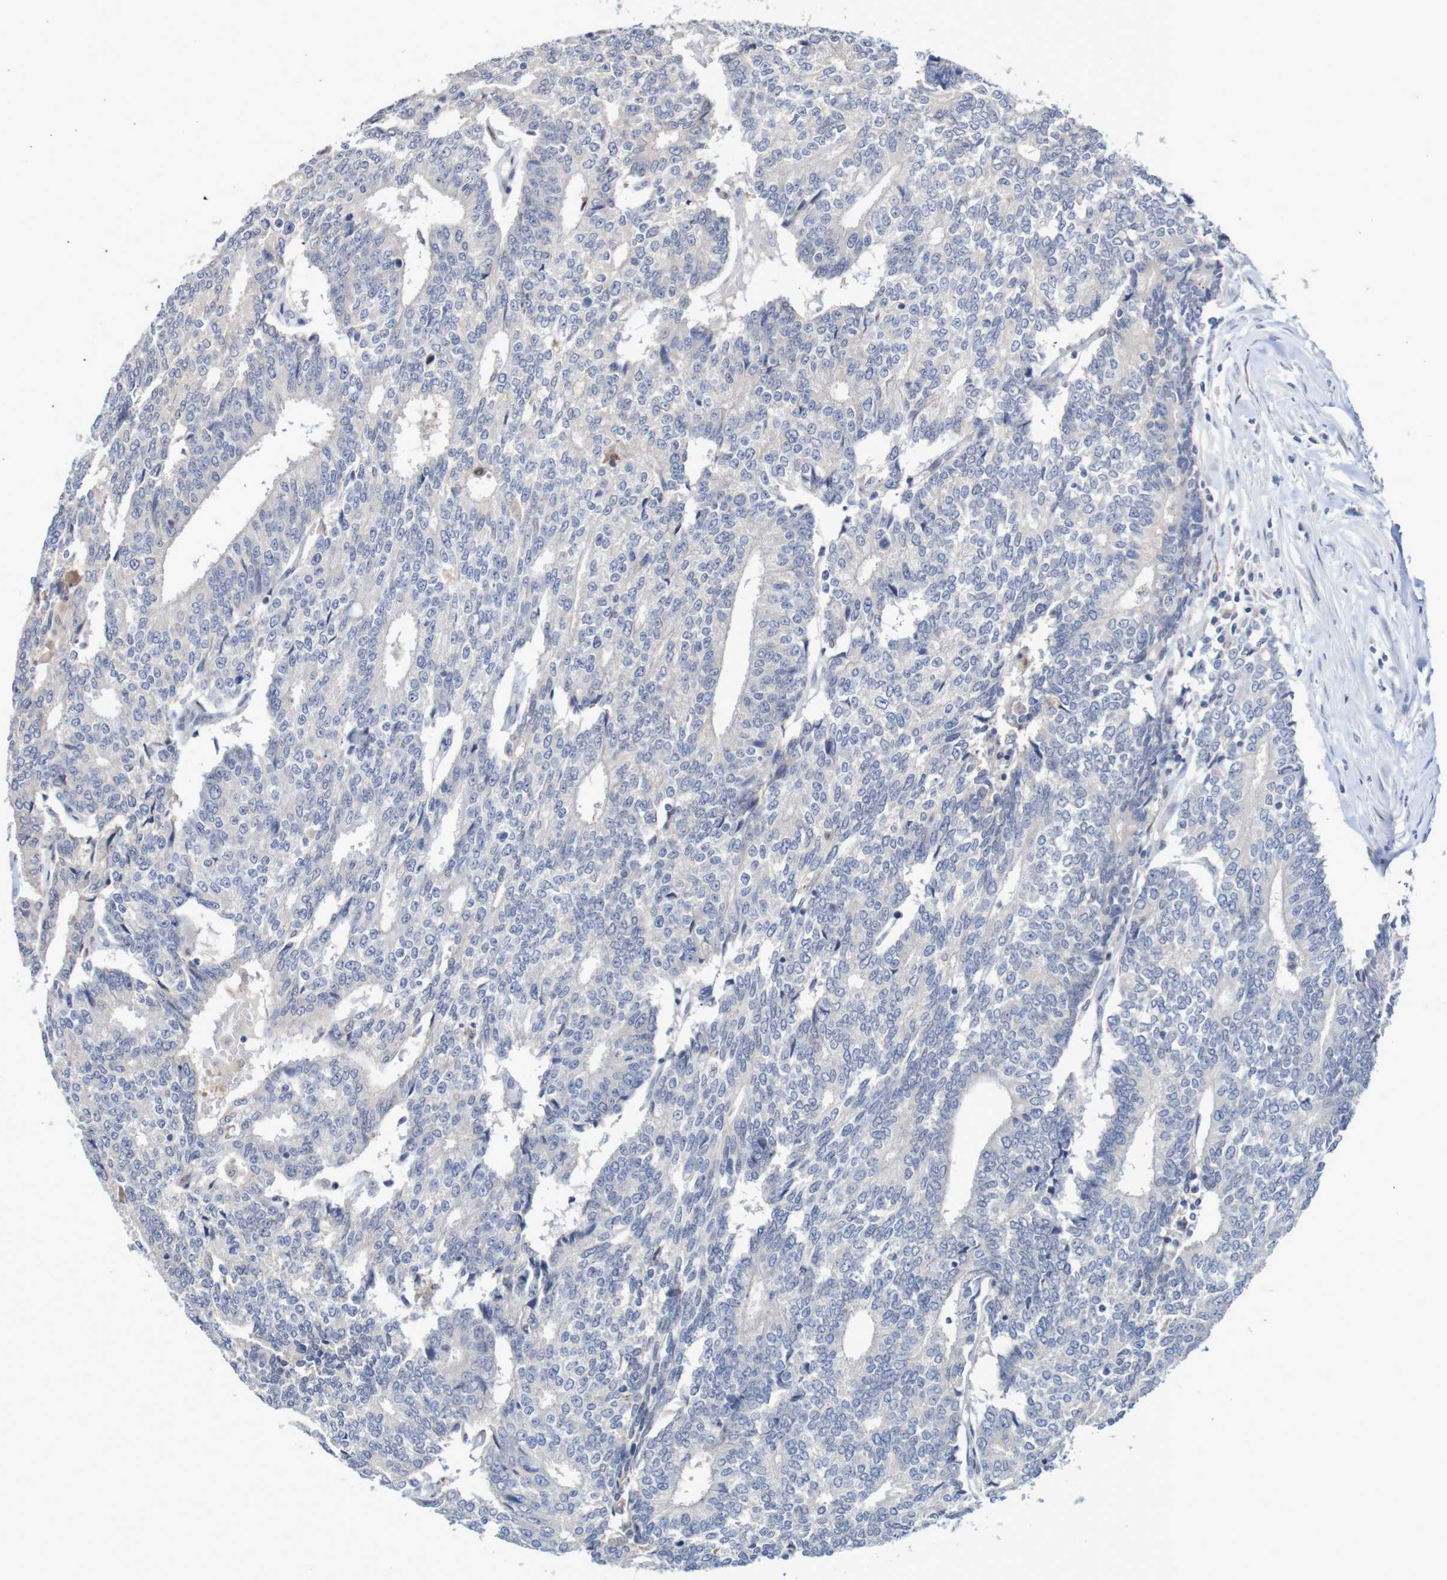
{"staining": {"intensity": "negative", "quantity": "none", "location": "none"}, "tissue": "prostate cancer", "cell_type": "Tumor cells", "image_type": "cancer", "snomed": [{"axis": "morphology", "description": "Normal tissue, NOS"}, {"axis": "morphology", "description": "Adenocarcinoma, High grade"}, {"axis": "topography", "description": "Prostate"}, {"axis": "topography", "description": "Seminal veicle"}], "caption": "This is an IHC micrograph of human high-grade adenocarcinoma (prostate). There is no expression in tumor cells.", "gene": "FBP2", "patient": {"sex": "male", "age": 55}}